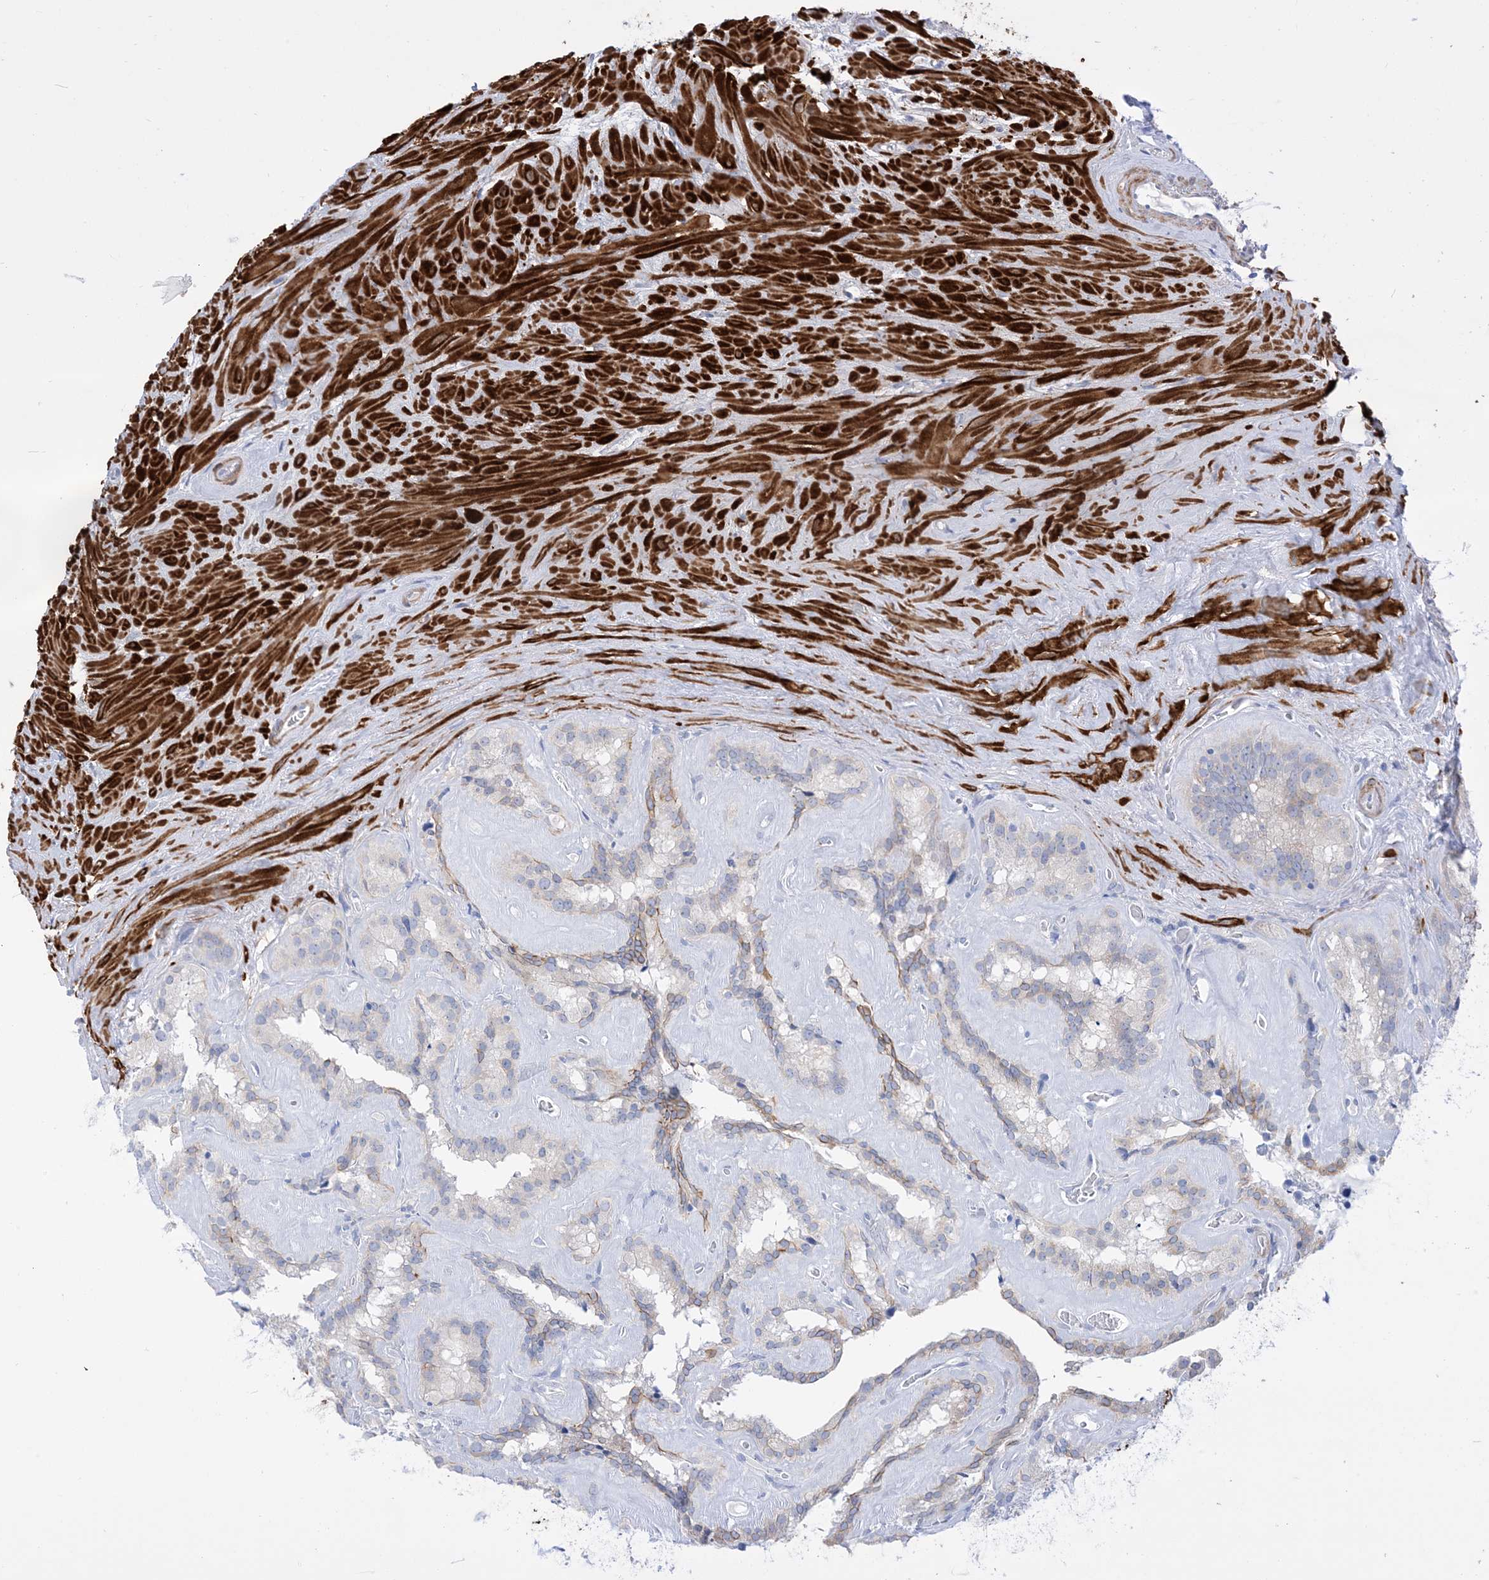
{"staining": {"intensity": "moderate", "quantity": "<25%", "location": "cytoplasmic/membranous"}, "tissue": "seminal vesicle", "cell_type": "Glandular cells", "image_type": "normal", "snomed": [{"axis": "morphology", "description": "Normal tissue, NOS"}, {"axis": "topography", "description": "Prostate"}, {"axis": "topography", "description": "Seminal veicle"}], "caption": "IHC of unremarkable seminal vesicle reveals low levels of moderate cytoplasmic/membranous expression in approximately <25% of glandular cells.", "gene": "MARS2", "patient": {"sex": "male", "age": 59}}